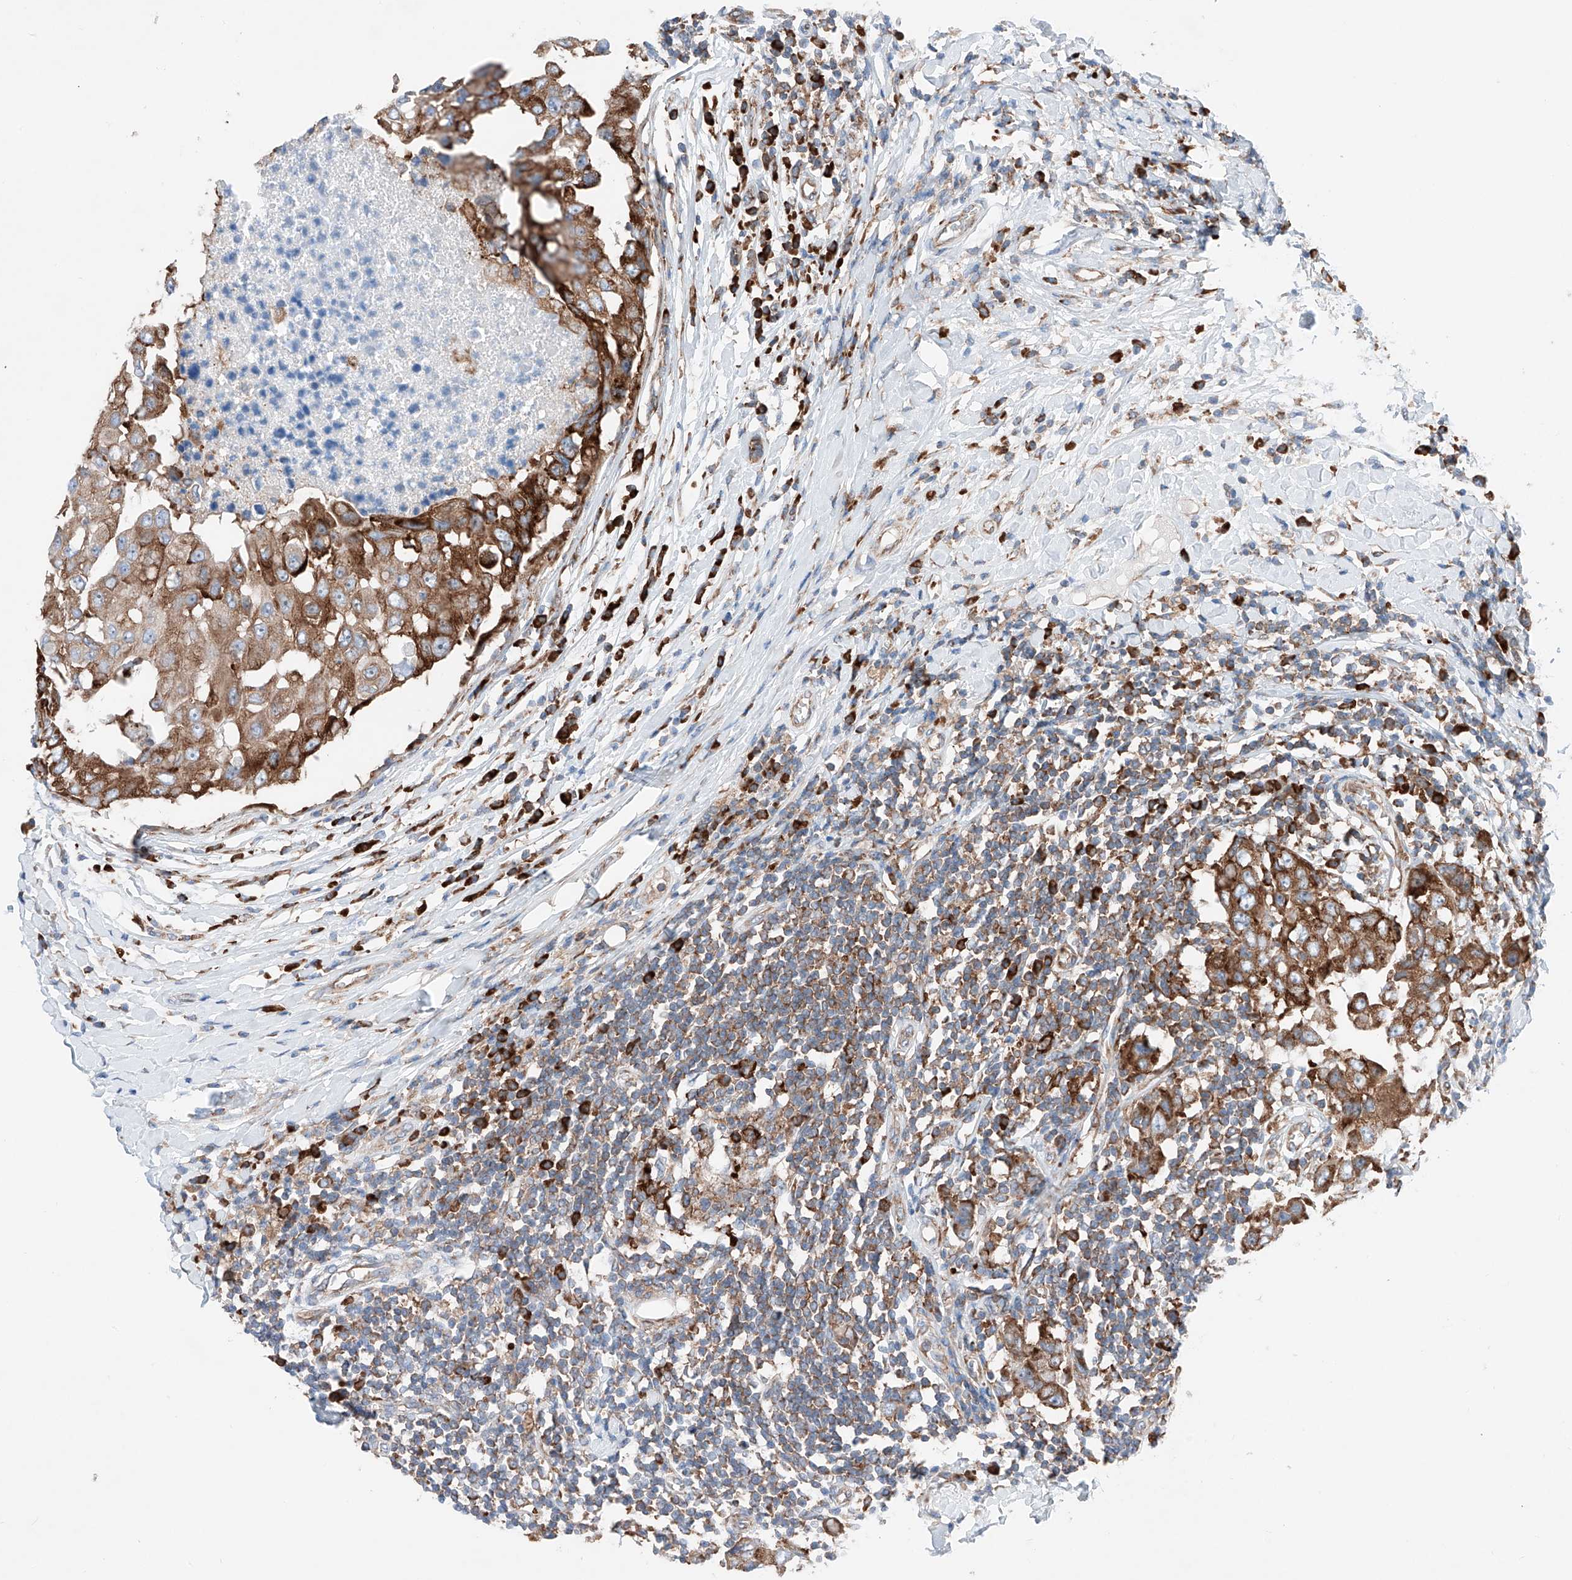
{"staining": {"intensity": "moderate", "quantity": ">75%", "location": "cytoplasmic/membranous"}, "tissue": "breast cancer", "cell_type": "Tumor cells", "image_type": "cancer", "snomed": [{"axis": "morphology", "description": "Duct carcinoma"}, {"axis": "topography", "description": "Breast"}], "caption": "IHC photomicrograph of breast cancer stained for a protein (brown), which shows medium levels of moderate cytoplasmic/membranous expression in about >75% of tumor cells.", "gene": "CRELD1", "patient": {"sex": "female", "age": 27}}